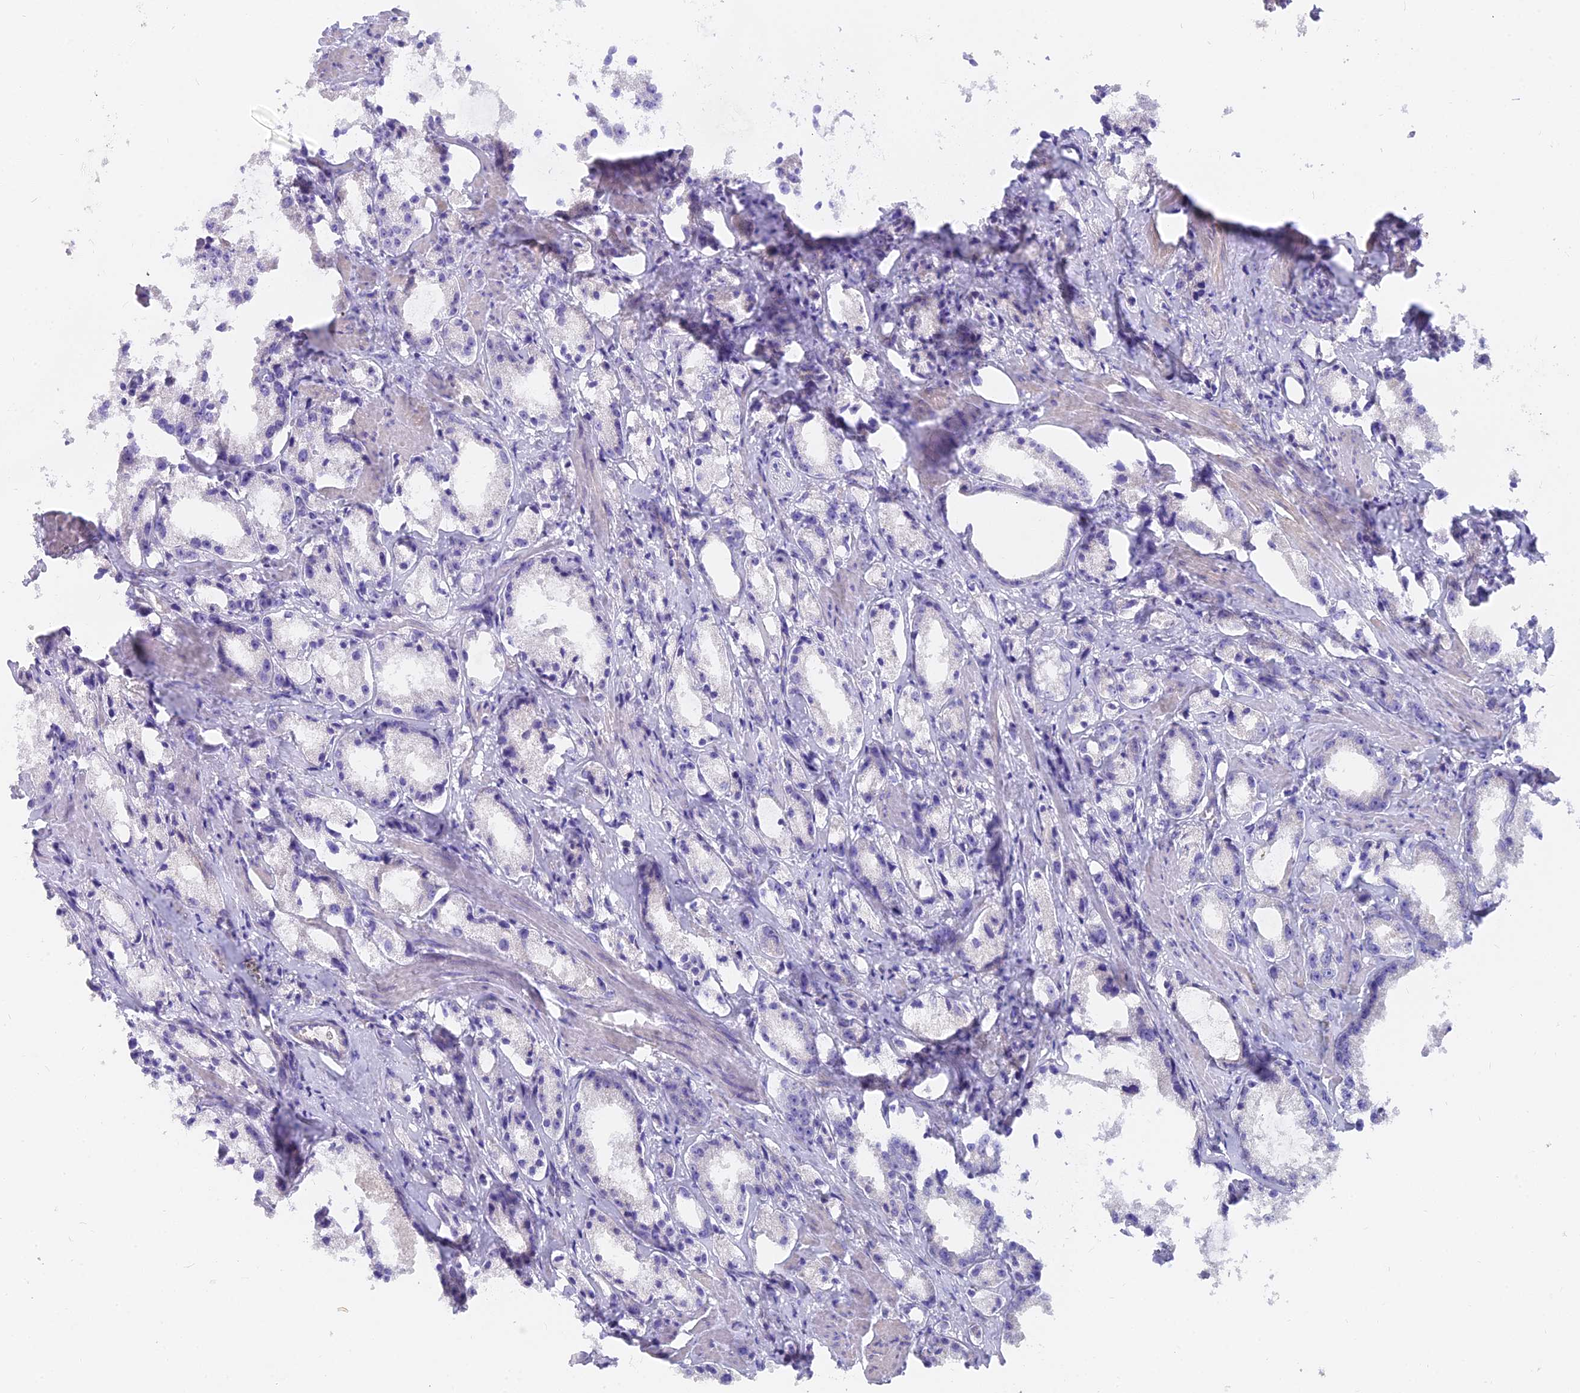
{"staining": {"intensity": "negative", "quantity": "none", "location": "none"}, "tissue": "prostate cancer", "cell_type": "Tumor cells", "image_type": "cancer", "snomed": [{"axis": "morphology", "description": "Adenocarcinoma, High grade"}, {"axis": "topography", "description": "Prostate"}], "caption": "The histopathology image displays no significant positivity in tumor cells of prostate adenocarcinoma (high-grade).", "gene": "FAM168B", "patient": {"sex": "male", "age": 66}}